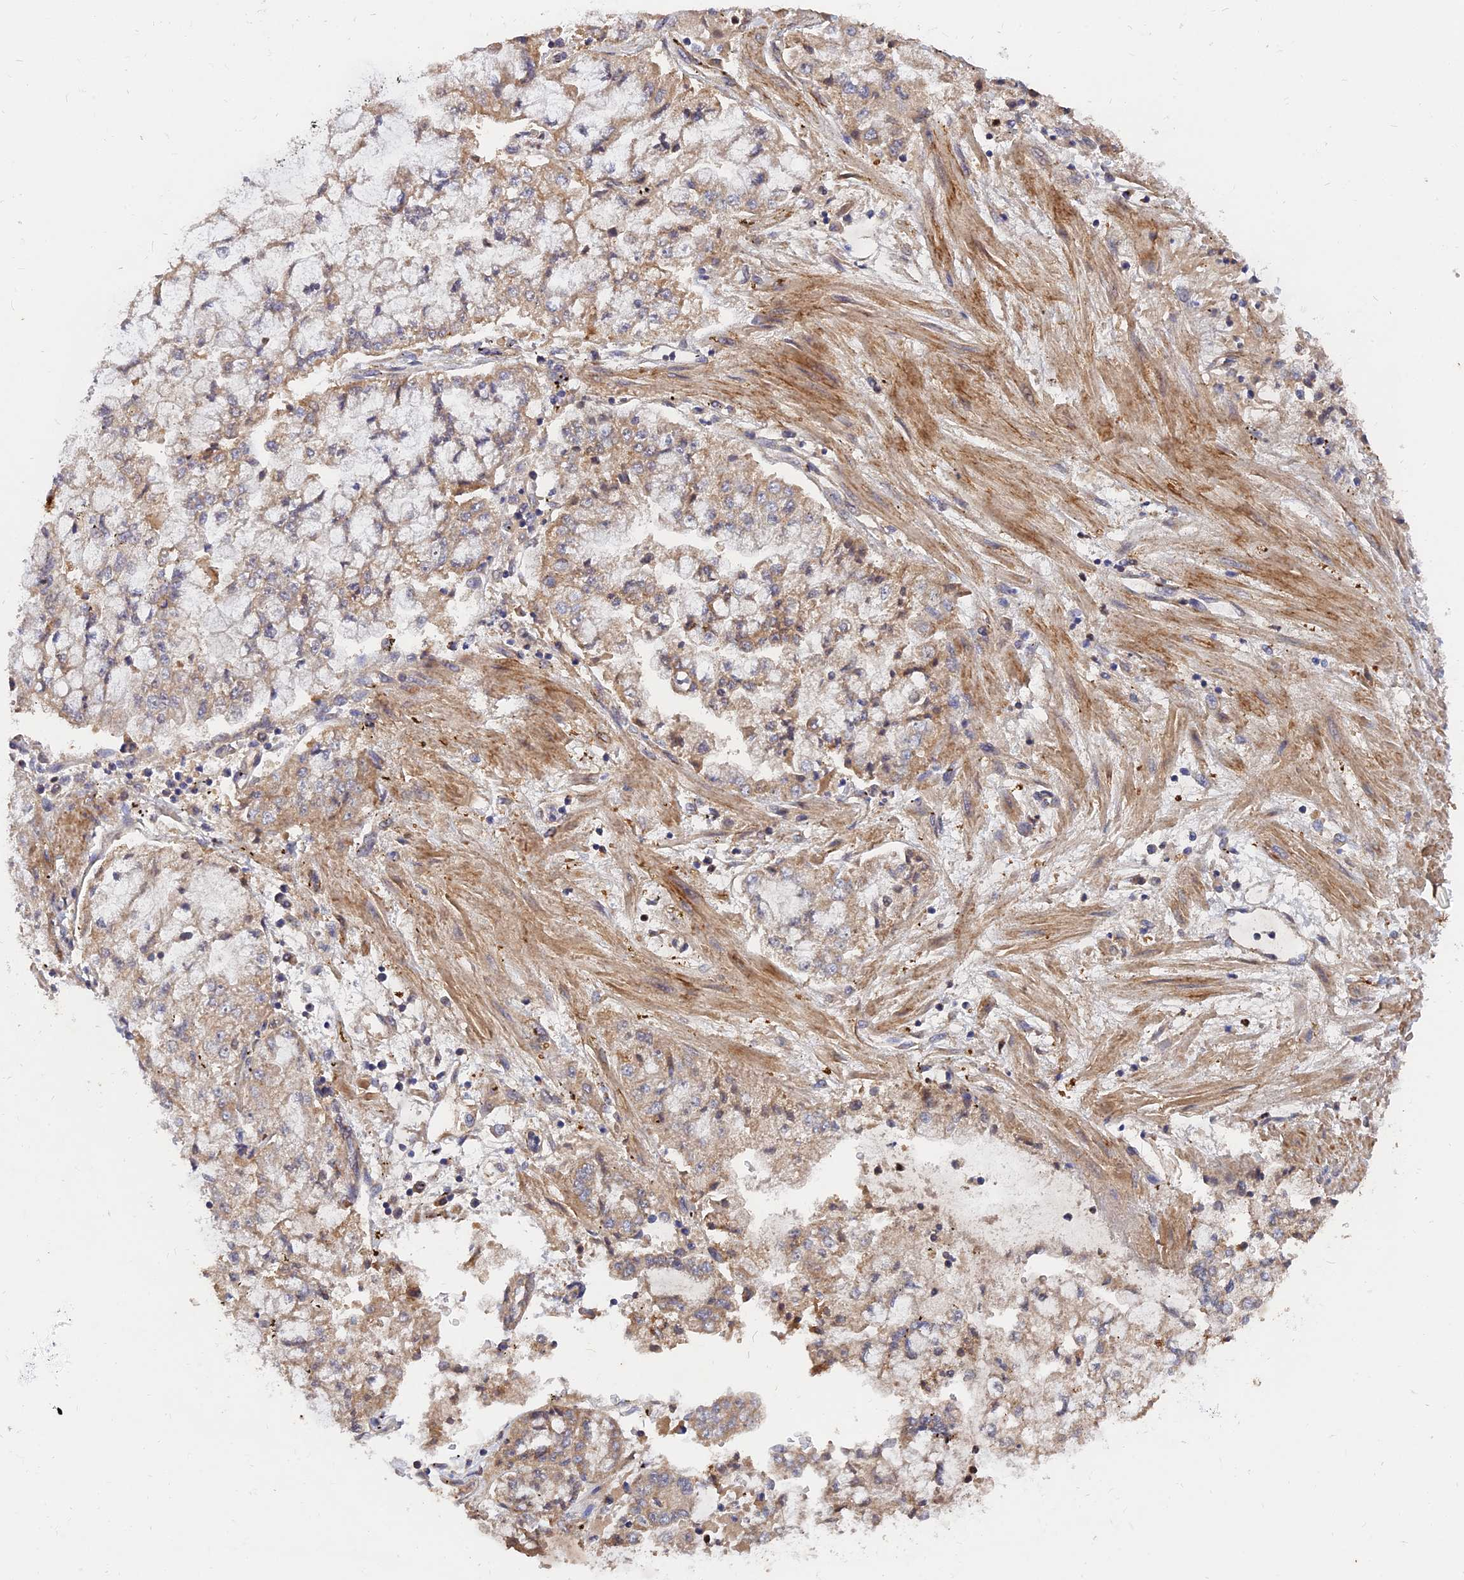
{"staining": {"intensity": "weak", "quantity": ">75%", "location": "cytoplasmic/membranous"}, "tissue": "stomach cancer", "cell_type": "Tumor cells", "image_type": "cancer", "snomed": [{"axis": "morphology", "description": "Adenocarcinoma, NOS"}, {"axis": "topography", "description": "Stomach"}], "caption": "Immunohistochemistry image of stomach adenocarcinoma stained for a protein (brown), which exhibits low levels of weak cytoplasmic/membranous positivity in about >75% of tumor cells.", "gene": "SLC38A11", "patient": {"sex": "male", "age": 76}}